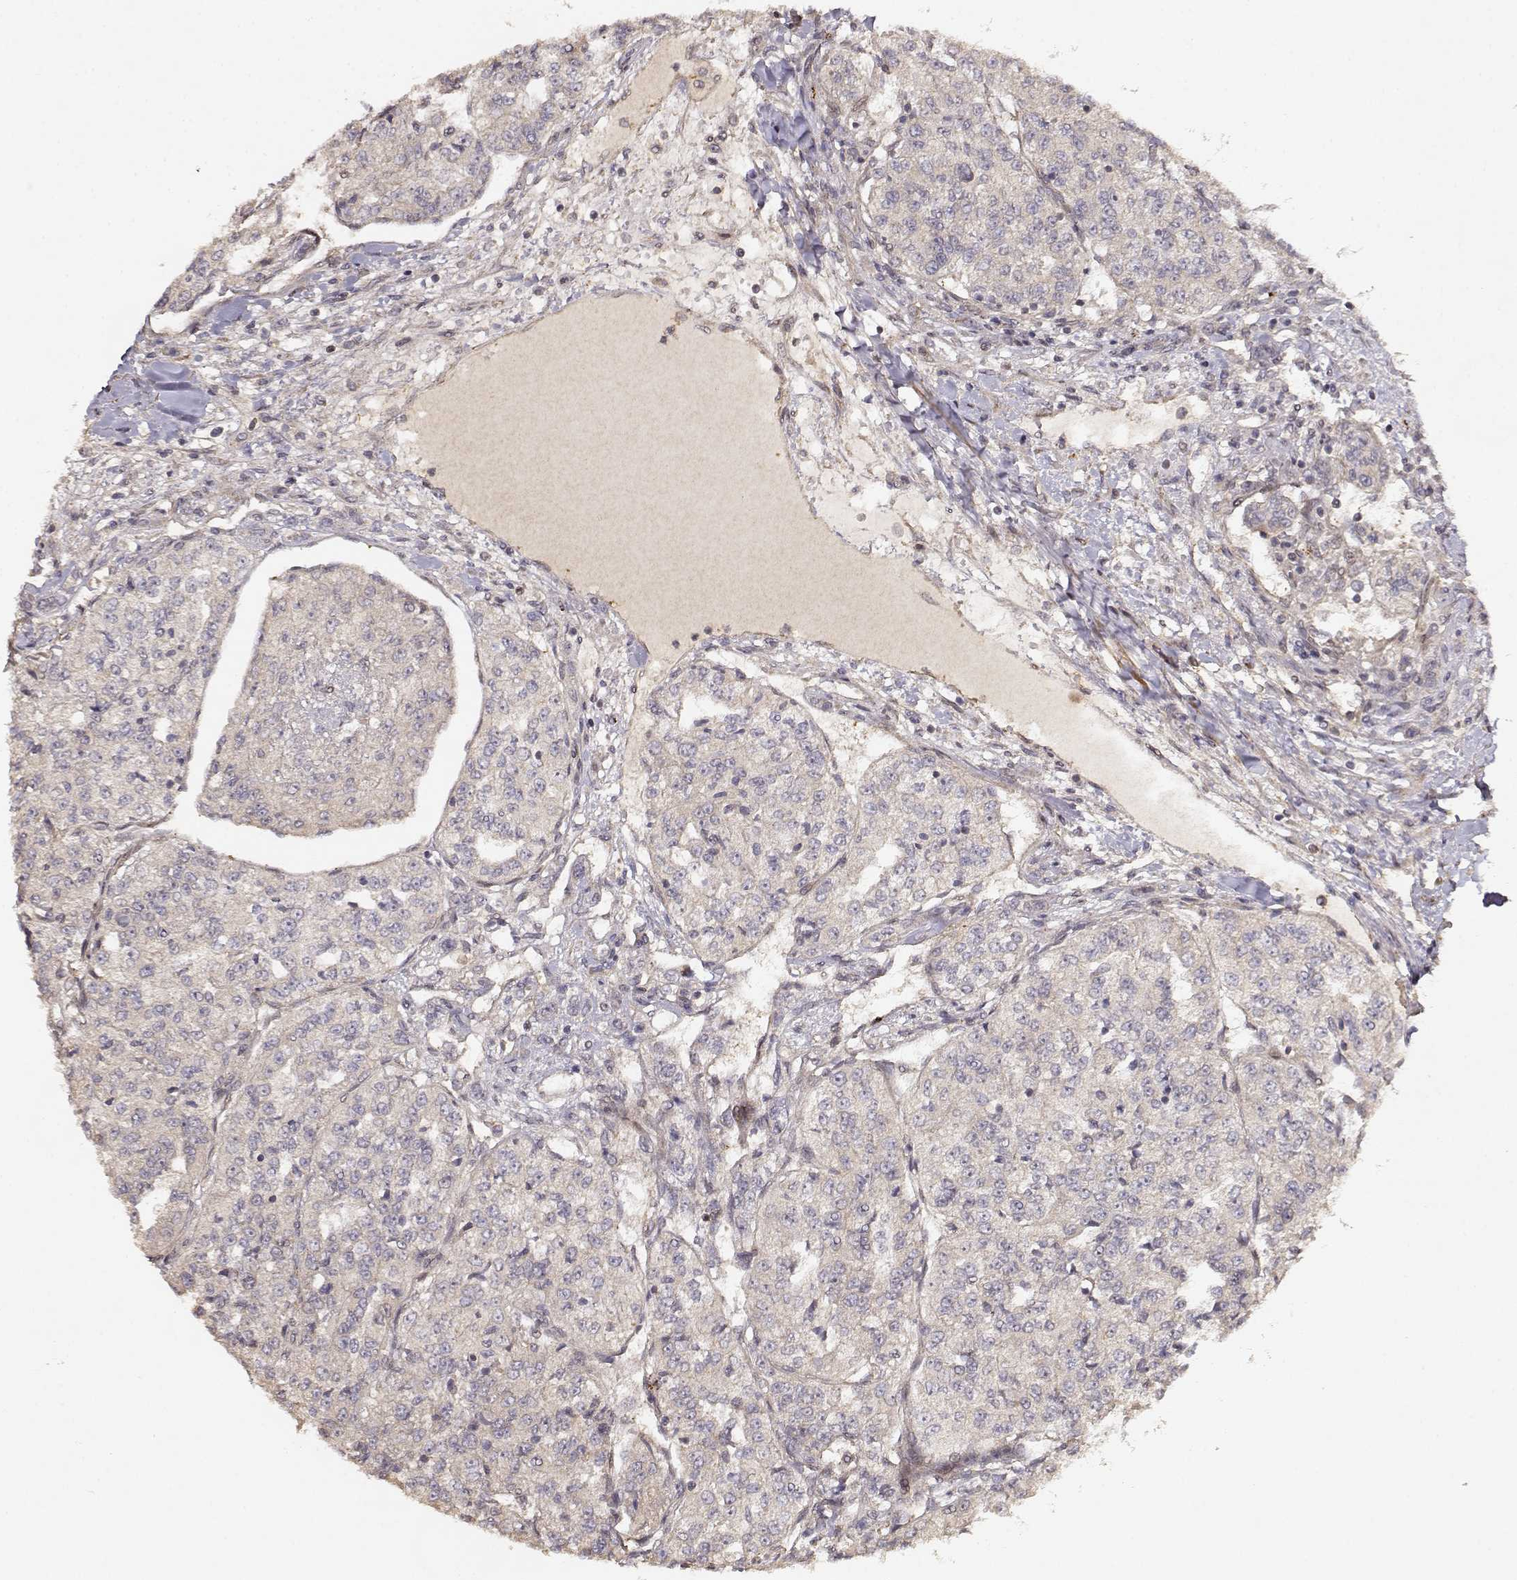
{"staining": {"intensity": "weak", "quantity": ">75%", "location": "cytoplasmic/membranous"}, "tissue": "renal cancer", "cell_type": "Tumor cells", "image_type": "cancer", "snomed": [{"axis": "morphology", "description": "Adenocarcinoma, NOS"}, {"axis": "topography", "description": "Kidney"}], "caption": "DAB immunohistochemical staining of adenocarcinoma (renal) displays weak cytoplasmic/membranous protein staining in approximately >75% of tumor cells.", "gene": "PICK1", "patient": {"sex": "female", "age": 63}}